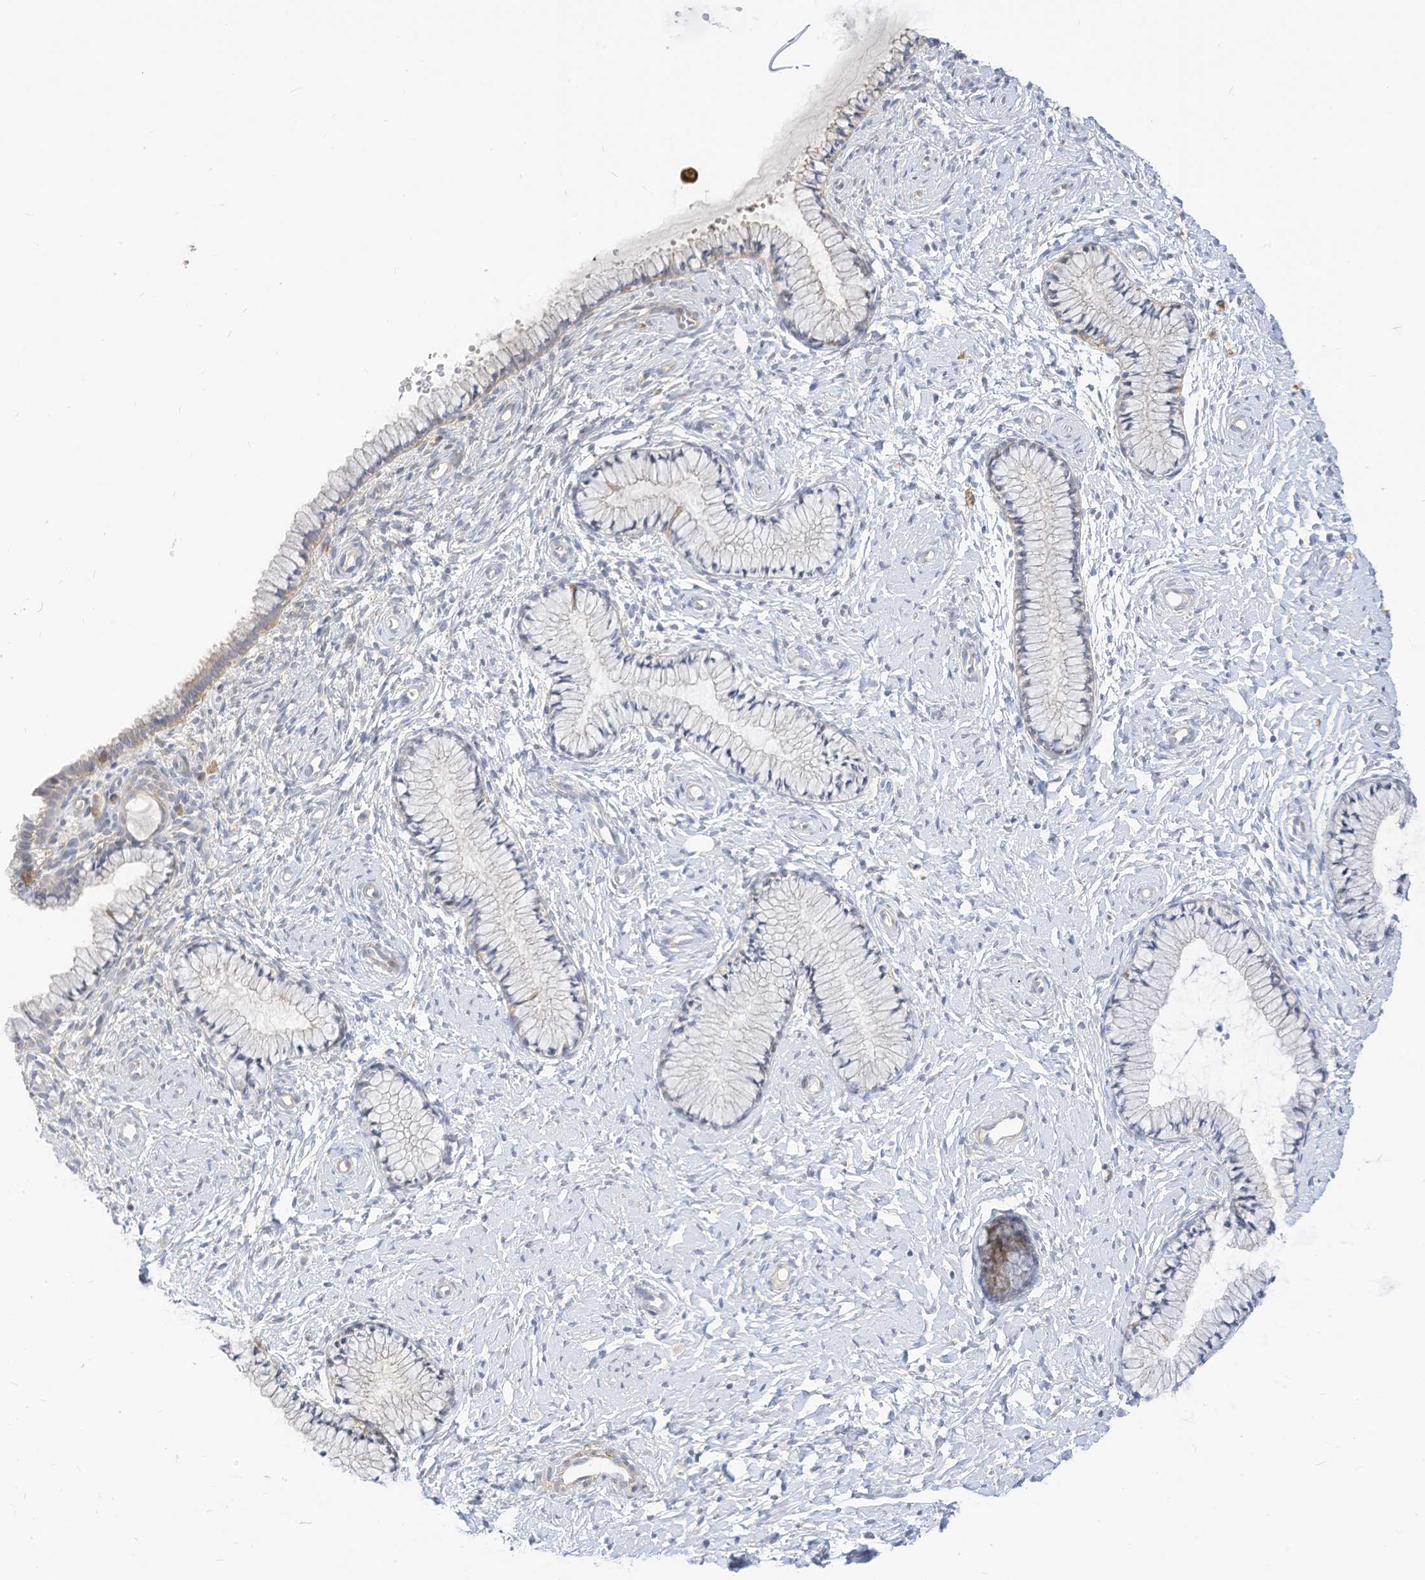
{"staining": {"intensity": "negative", "quantity": "none", "location": "none"}, "tissue": "cervix", "cell_type": "Glandular cells", "image_type": "normal", "snomed": [{"axis": "morphology", "description": "Normal tissue, NOS"}, {"axis": "topography", "description": "Cervix"}], "caption": "High magnification brightfield microscopy of benign cervix stained with DAB (3,3'-diaminobenzidine) (brown) and counterstained with hematoxylin (blue): glandular cells show no significant positivity.", "gene": "ATP13A1", "patient": {"sex": "female", "age": 33}}